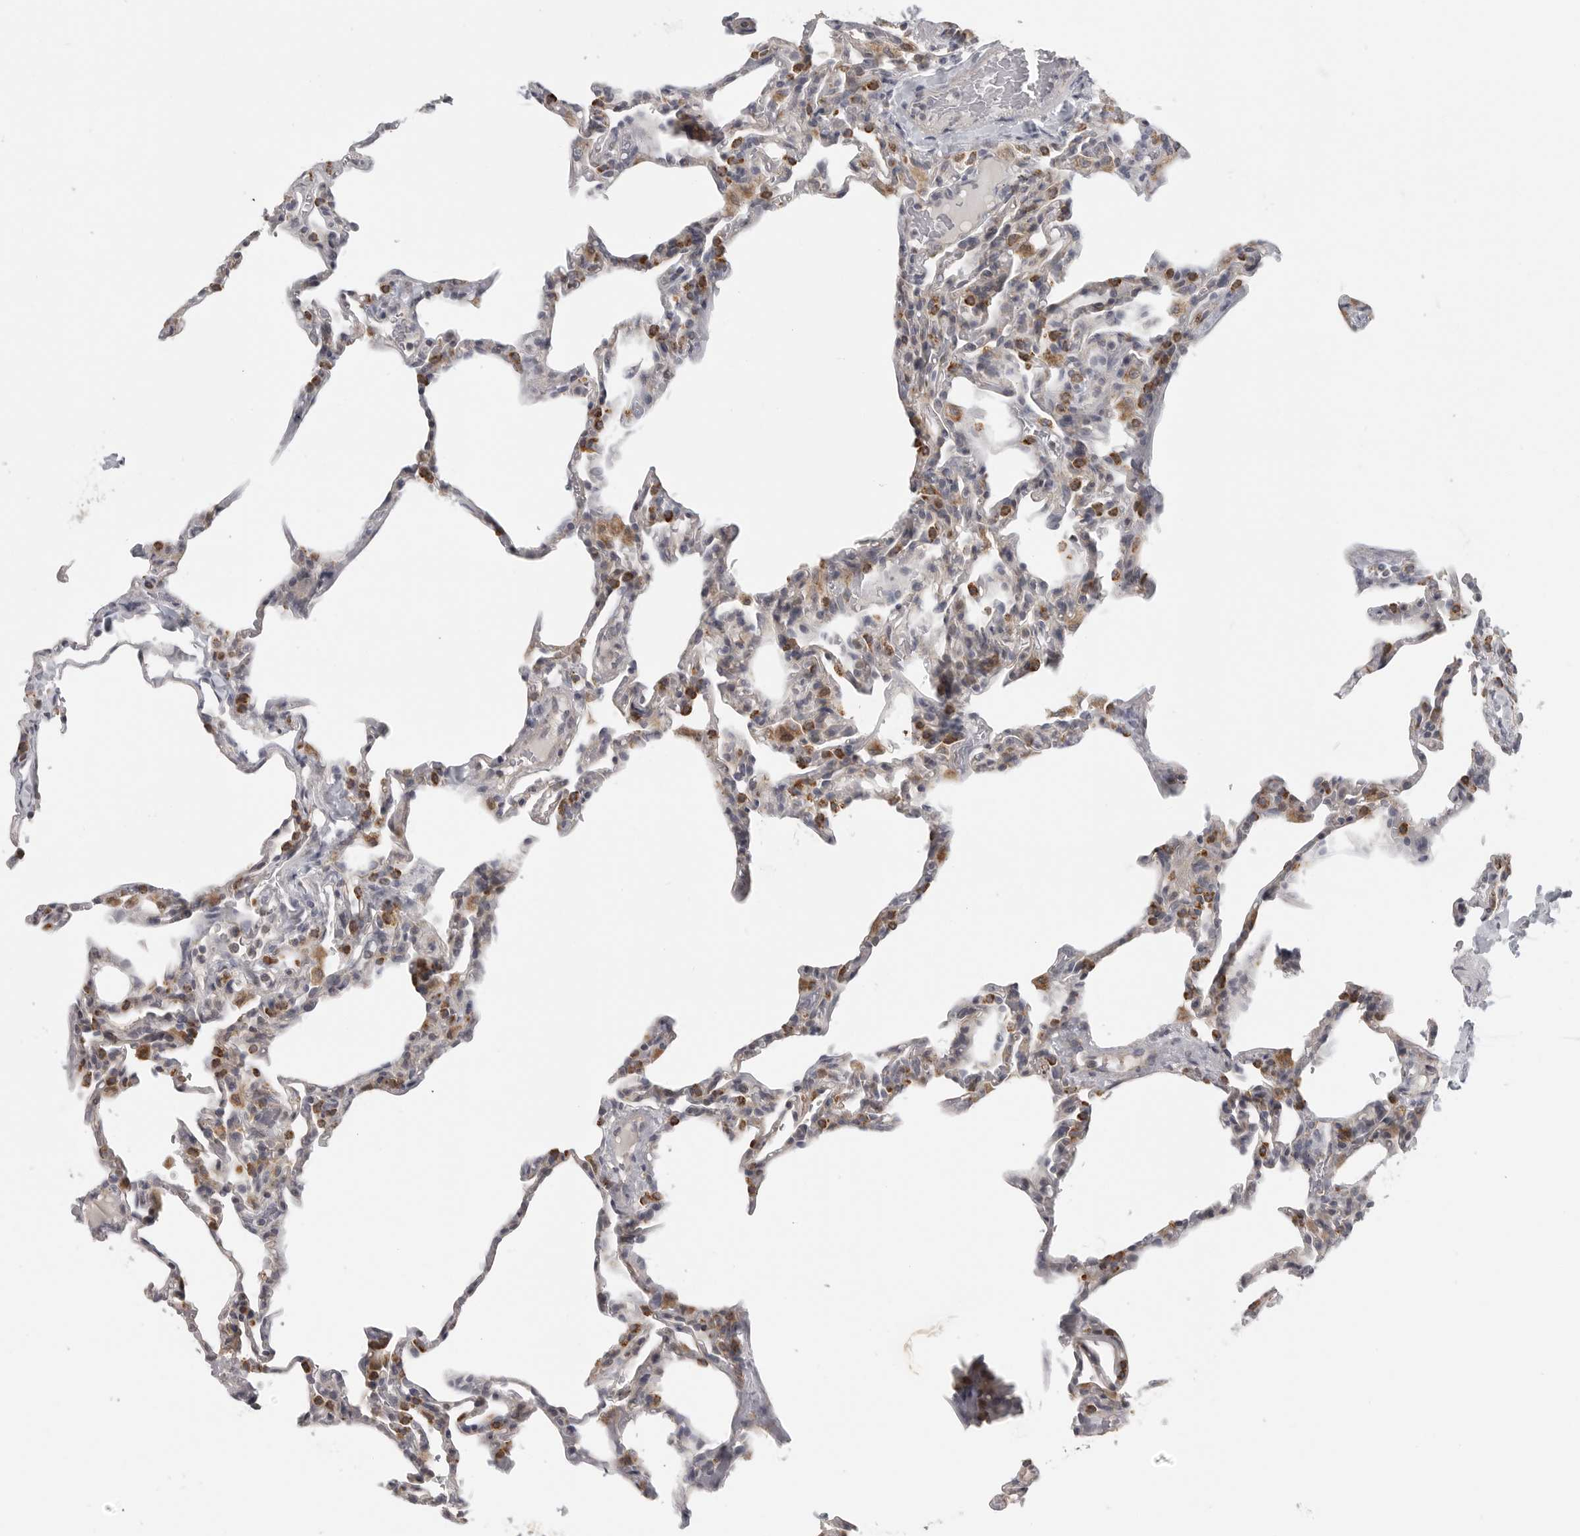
{"staining": {"intensity": "moderate", "quantity": "25%-75%", "location": "cytoplasmic/membranous"}, "tissue": "lung", "cell_type": "Alveolar cells", "image_type": "normal", "snomed": [{"axis": "morphology", "description": "Normal tissue, NOS"}, {"axis": "topography", "description": "Lung"}], "caption": "The micrograph shows immunohistochemical staining of normal lung. There is moderate cytoplasmic/membranous staining is present in about 25%-75% of alveolar cells.", "gene": "RXFP3", "patient": {"sex": "male", "age": 20}}